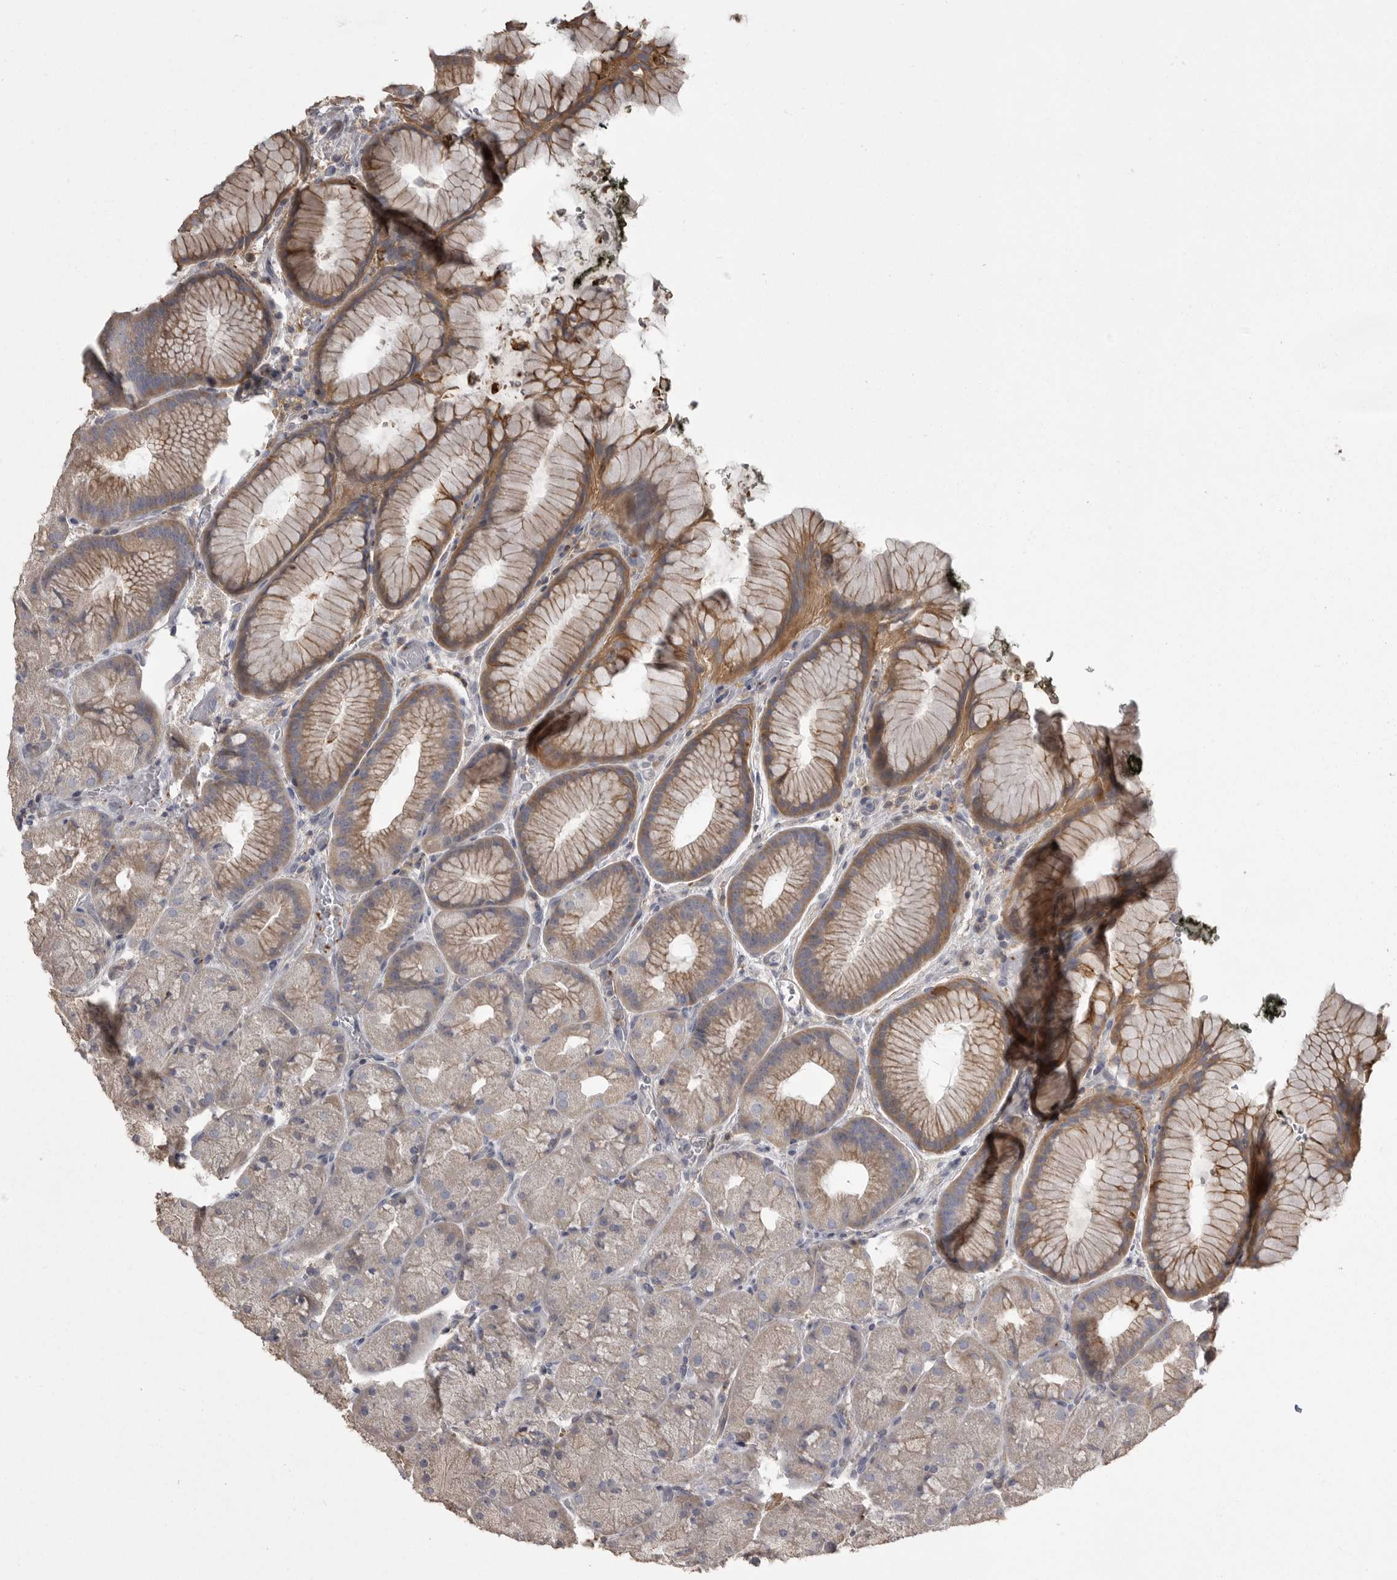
{"staining": {"intensity": "moderate", "quantity": ">75%", "location": "cytoplasmic/membranous"}, "tissue": "stomach", "cell_type": "Glandular cells", "image_type": "normal", "snomed": [{"axis": "morphology", "description": "Normal tissue, NOS"}, {"axis": "topography", "description": "Stomach, upper"}, {"axis": "topography", "description": "Stomach"}], "caption": "Normal stomach displays moderate cytoplasmic/membranous positivity in about >75% of glandular cells, visualized by immunohistochemistry.", "gene": "CMTM6", "patient": {"sex": "male", "age": 48}}